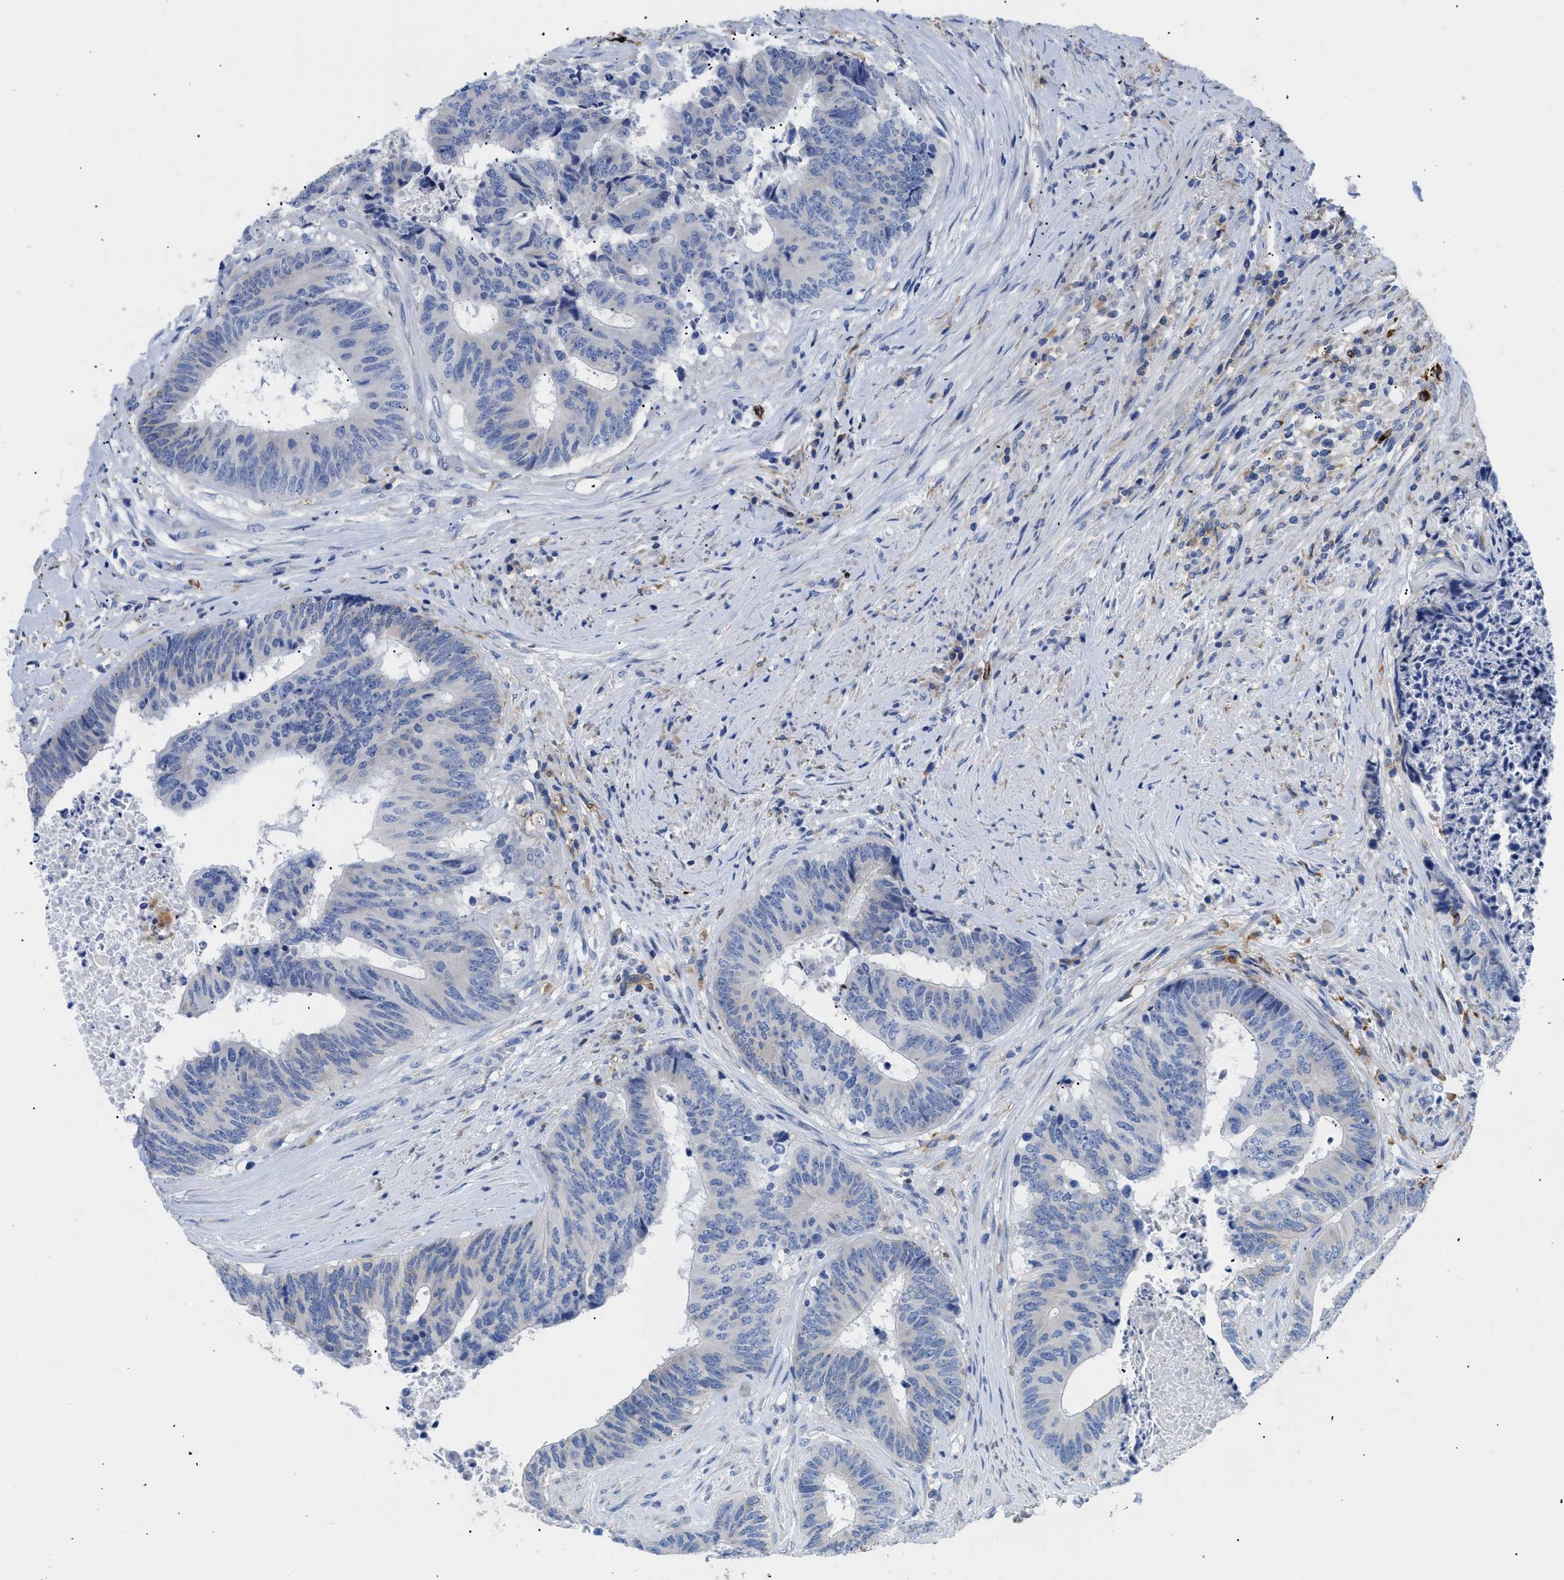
{"staining": {"intensity": "negative", "quantity": "none", "location": "none"}, "tissue": "colorectal cancer", "cell_type": "Tumor cells", "image_type": "cancer", "snomed": [{"axis": "morphology", "description": "Adenocarcinoma, NOS"}, {"axis": "topography", "description": "Rectum"}], "caption": "There is no significant positivity in tumor cells of colorectal cancer.", "gene": "HLA-DPA1", "patient": {"sex": "male", "age": 72}}